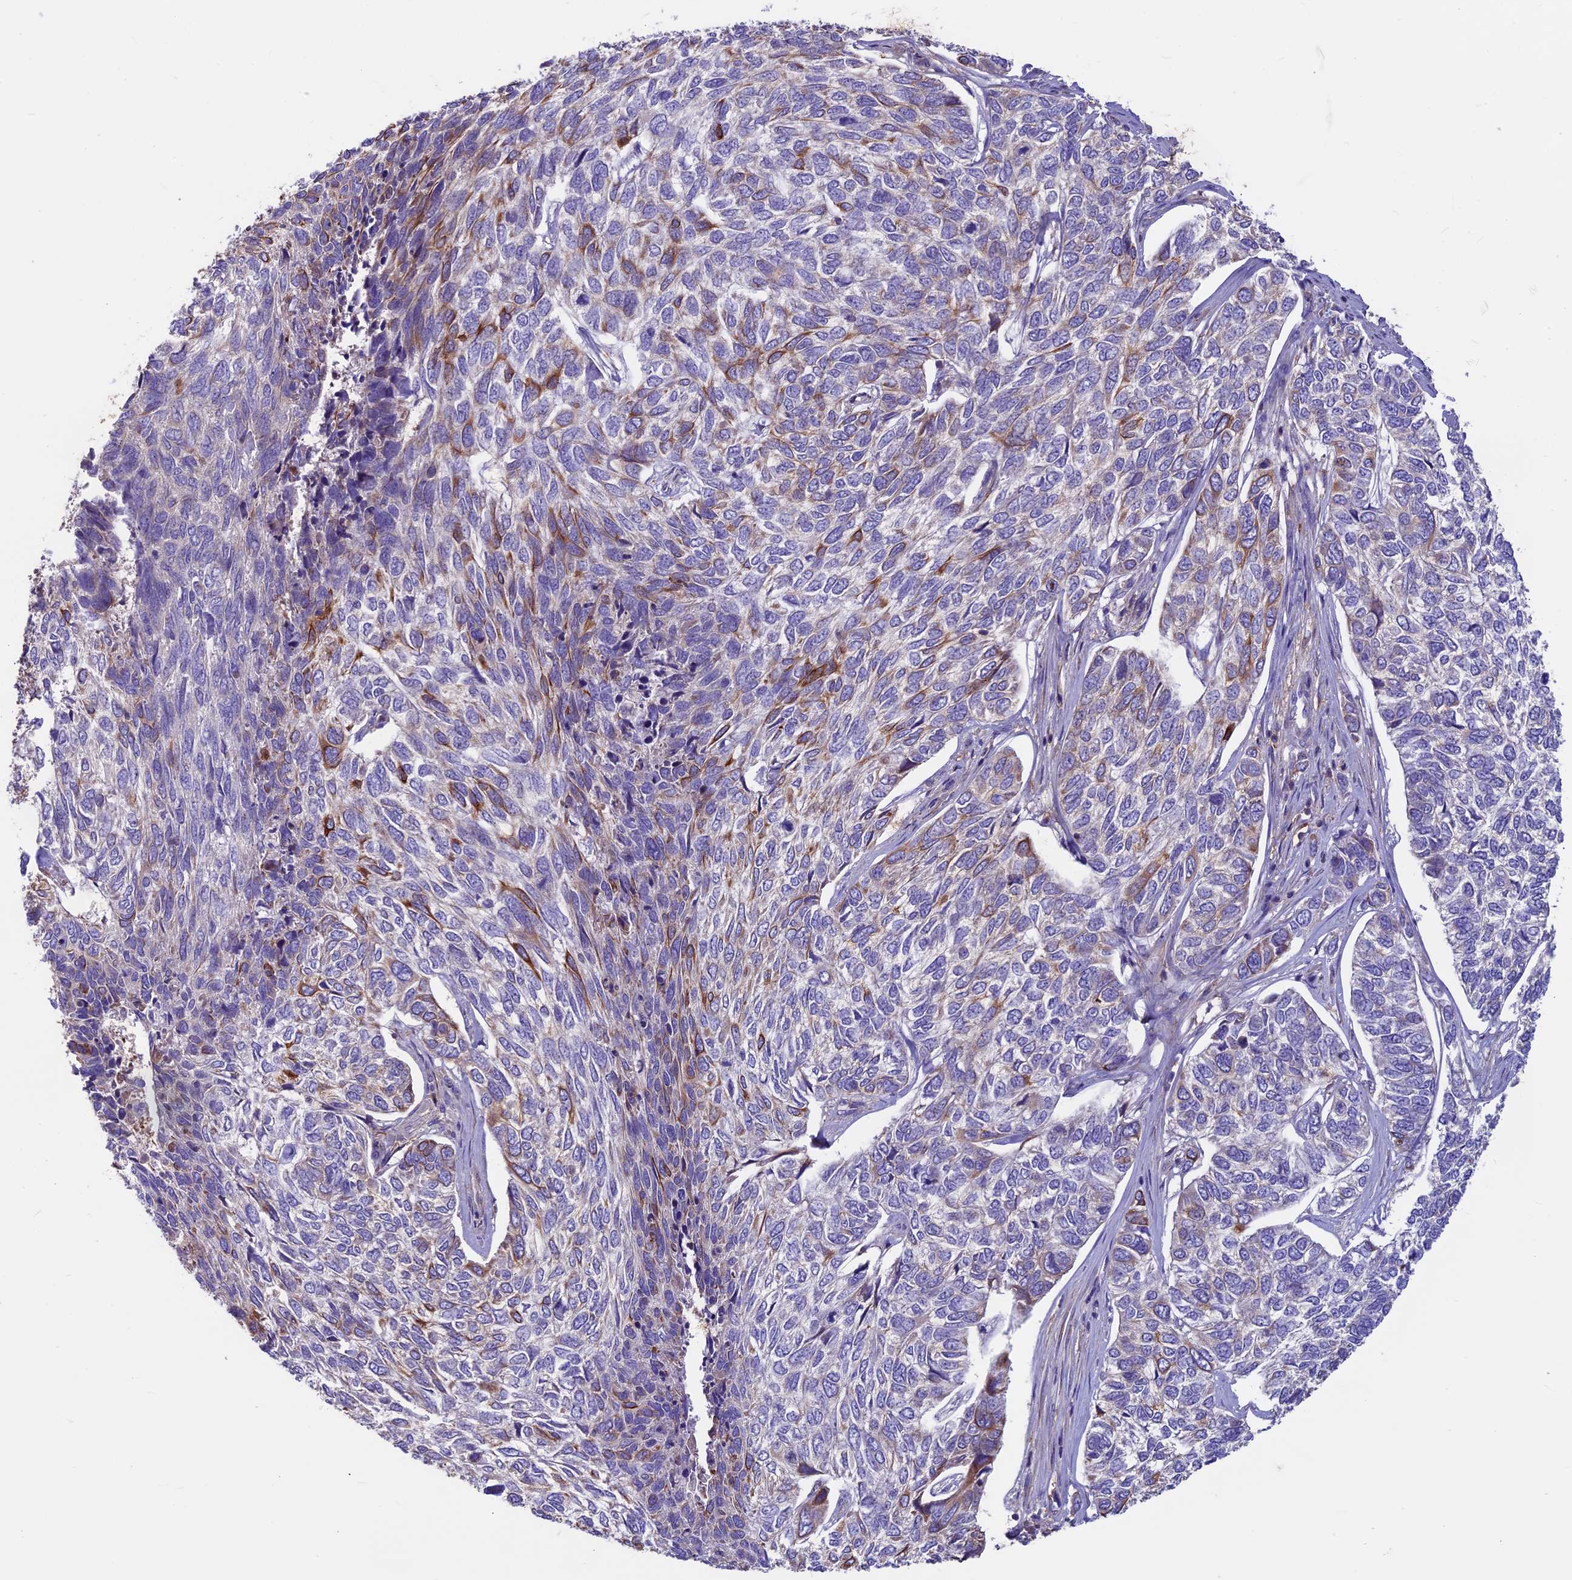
{"staining": {"intensity": "moderate", "quantity": "<25%", "location": "cytoplasmic/membranous"}, "tissue": "skin cancer", "cell_type": "Tumor cells", "image_type": "cancer", "snomed": [{"axis": "morphology", "description": "Basal cell carcinoma"}, {"axis": "topography", "description": "Skin"}], "caption": "The immunohistochemical stain highlights moderate cytoplasmic/membranous positivity in tumor cells of basal cell carcinoma (skin) tissue.", "gene": "CDAN1", "patient": {"sex": "female", "age": 65}}